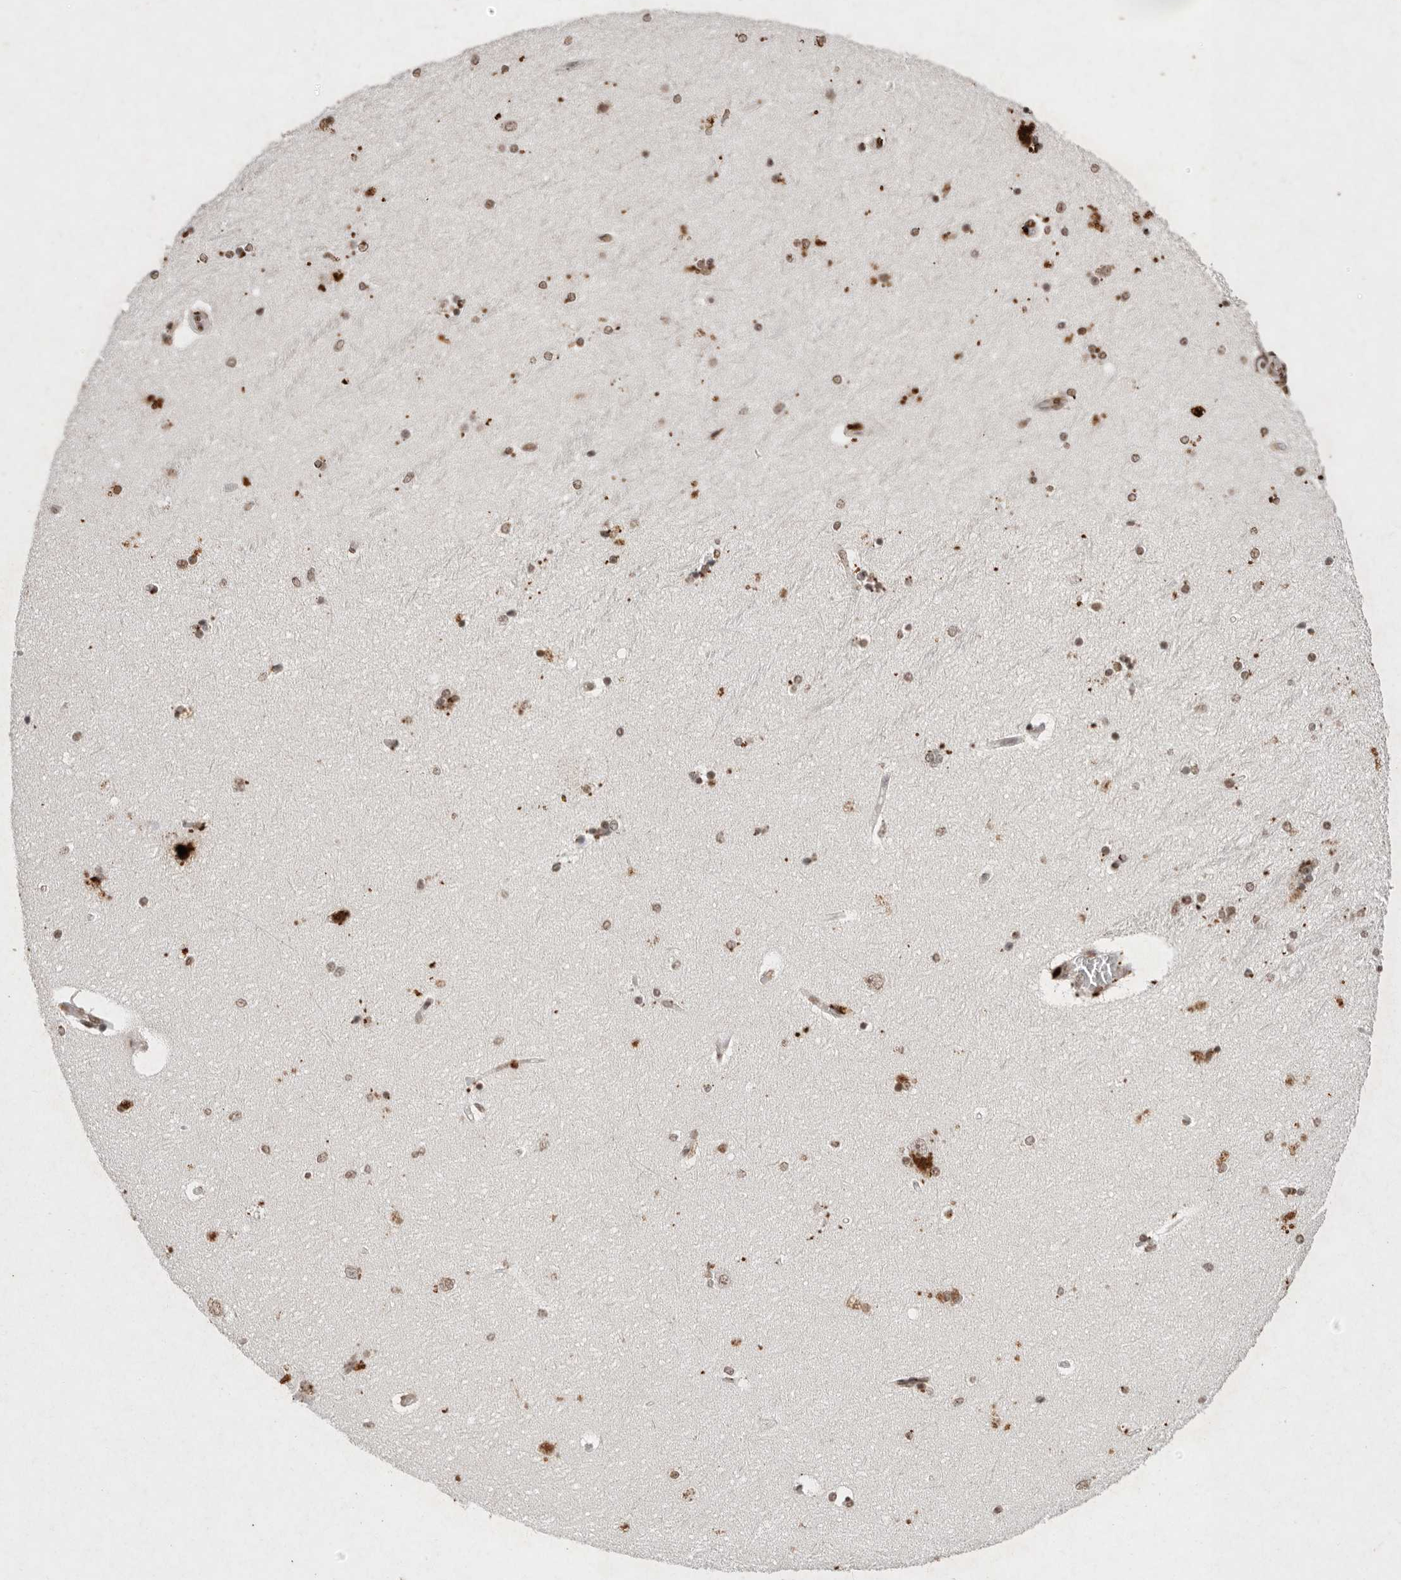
{"staining": {"intensity": "moderate", "quantity": "25%-75%", "location": "cytoplasmic/membranous,nuclear"}, "tissue": "hippocampus", "cell_type": "Glial cells", "image_type": "normal", "snomed": [{"axis": "morphology", "description": "Normal tissue, NOS"}, {"axis": "topography", "description": "Hippocampus"}], "caption": "This is an image of IHC staining of benign hippocampus, which shows moderate staining in the cytoplasmic/membranous,nuclear of glial cells.", "gene": "NKX3", "patient": {"sex": "female", "age": 54}}